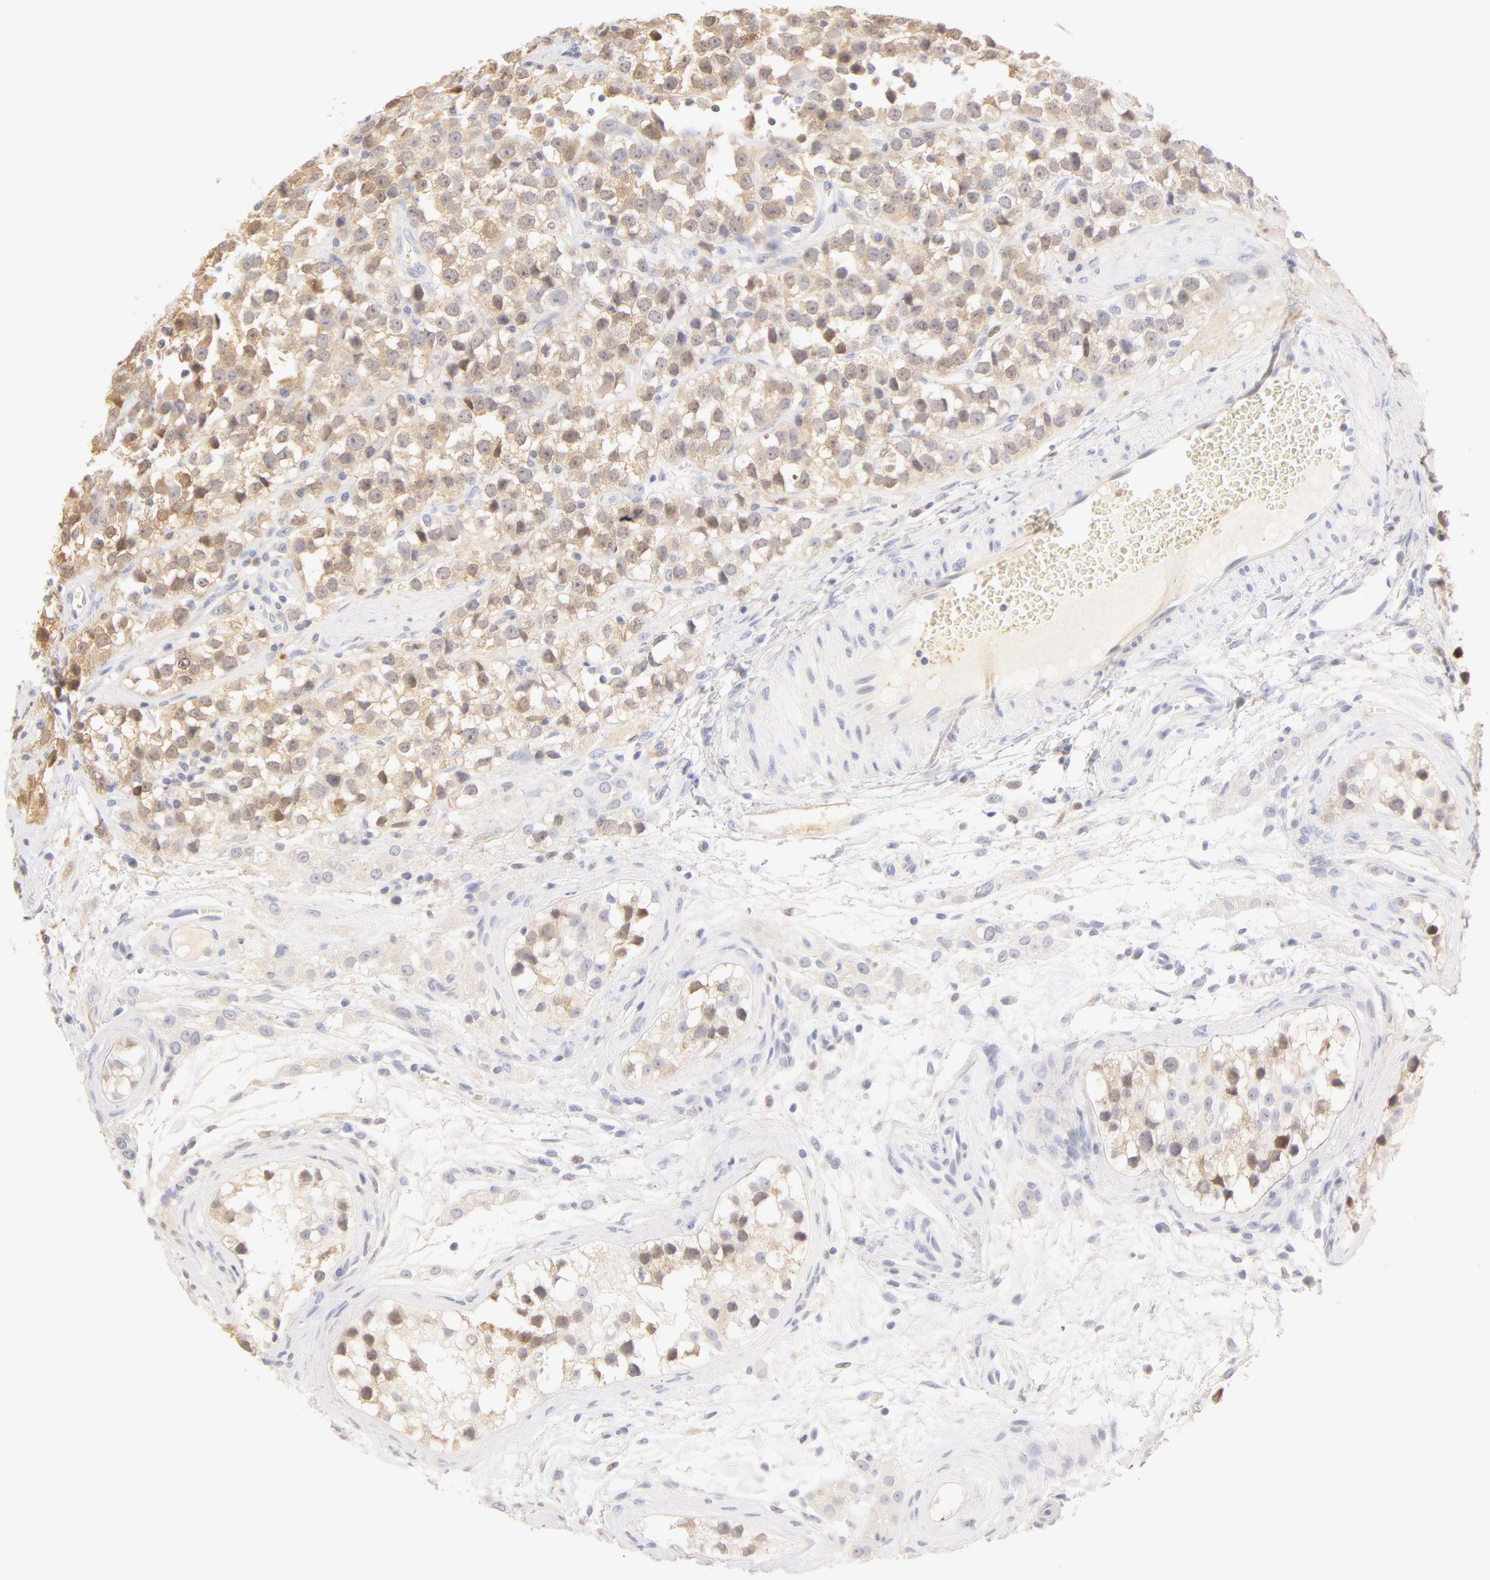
{"staining": {"intensity": "negative", "quantity": "none", "location": "none"}, "tissue": "testis cancer", "cell_type": "Tumor cells", "image_type": "cancer", "snomed": [{"axis": "morphology", "description": "Seminoma, NOS"}, {"axis": "topography", "description": "Testis"}], "caption": "Testis cancer was stained to show a protein in brown. There is no significant staining in tumor cells. (DAB (3,3'-diaminobenzidine) immunohistochemistry, high magnification).", "gene": "CA2", "patient": {"sex": "male", "age": 25}}